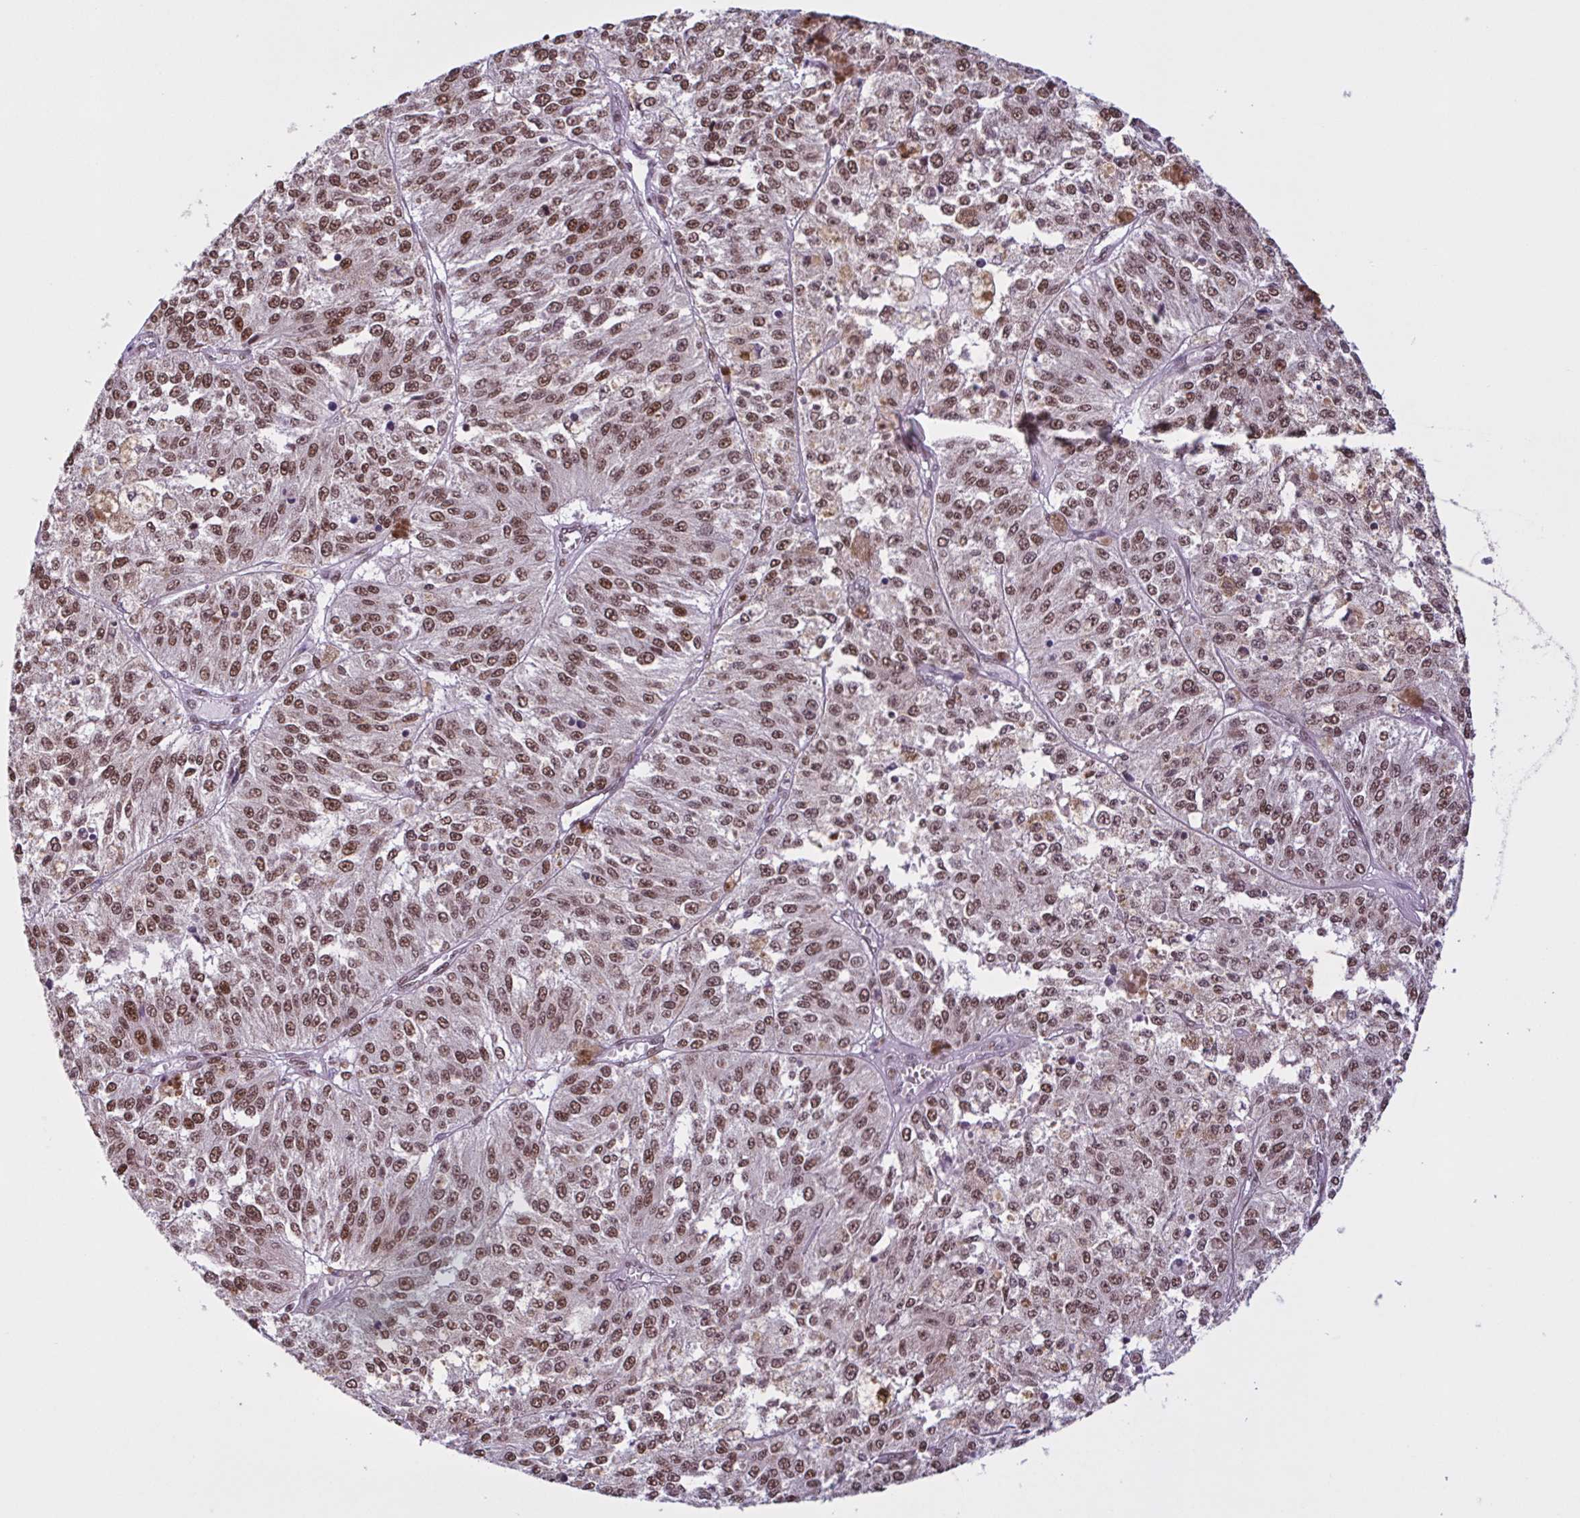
{"staining": {"intensity": "moderate", "quantity": ">75%", "location": "nuclear"}, "tissue": "melanoma", "cell_type": "Tumor cells", "image_type": "cancer", "snomed": [{"axis": "morphology", "description": "Malignant melanoma, Metastatic site"}, {"axis": "topography", "description": "Lymph node"}], "caption": "DAB (3,3'-diaminobenzidine) immunohistochemical staining of melanoma exhibits moderate nuclear protein expression in approximately >75% of tumor cells.", "gene": "TIMM21", "patient": {"sex": "female", "age": 64}}